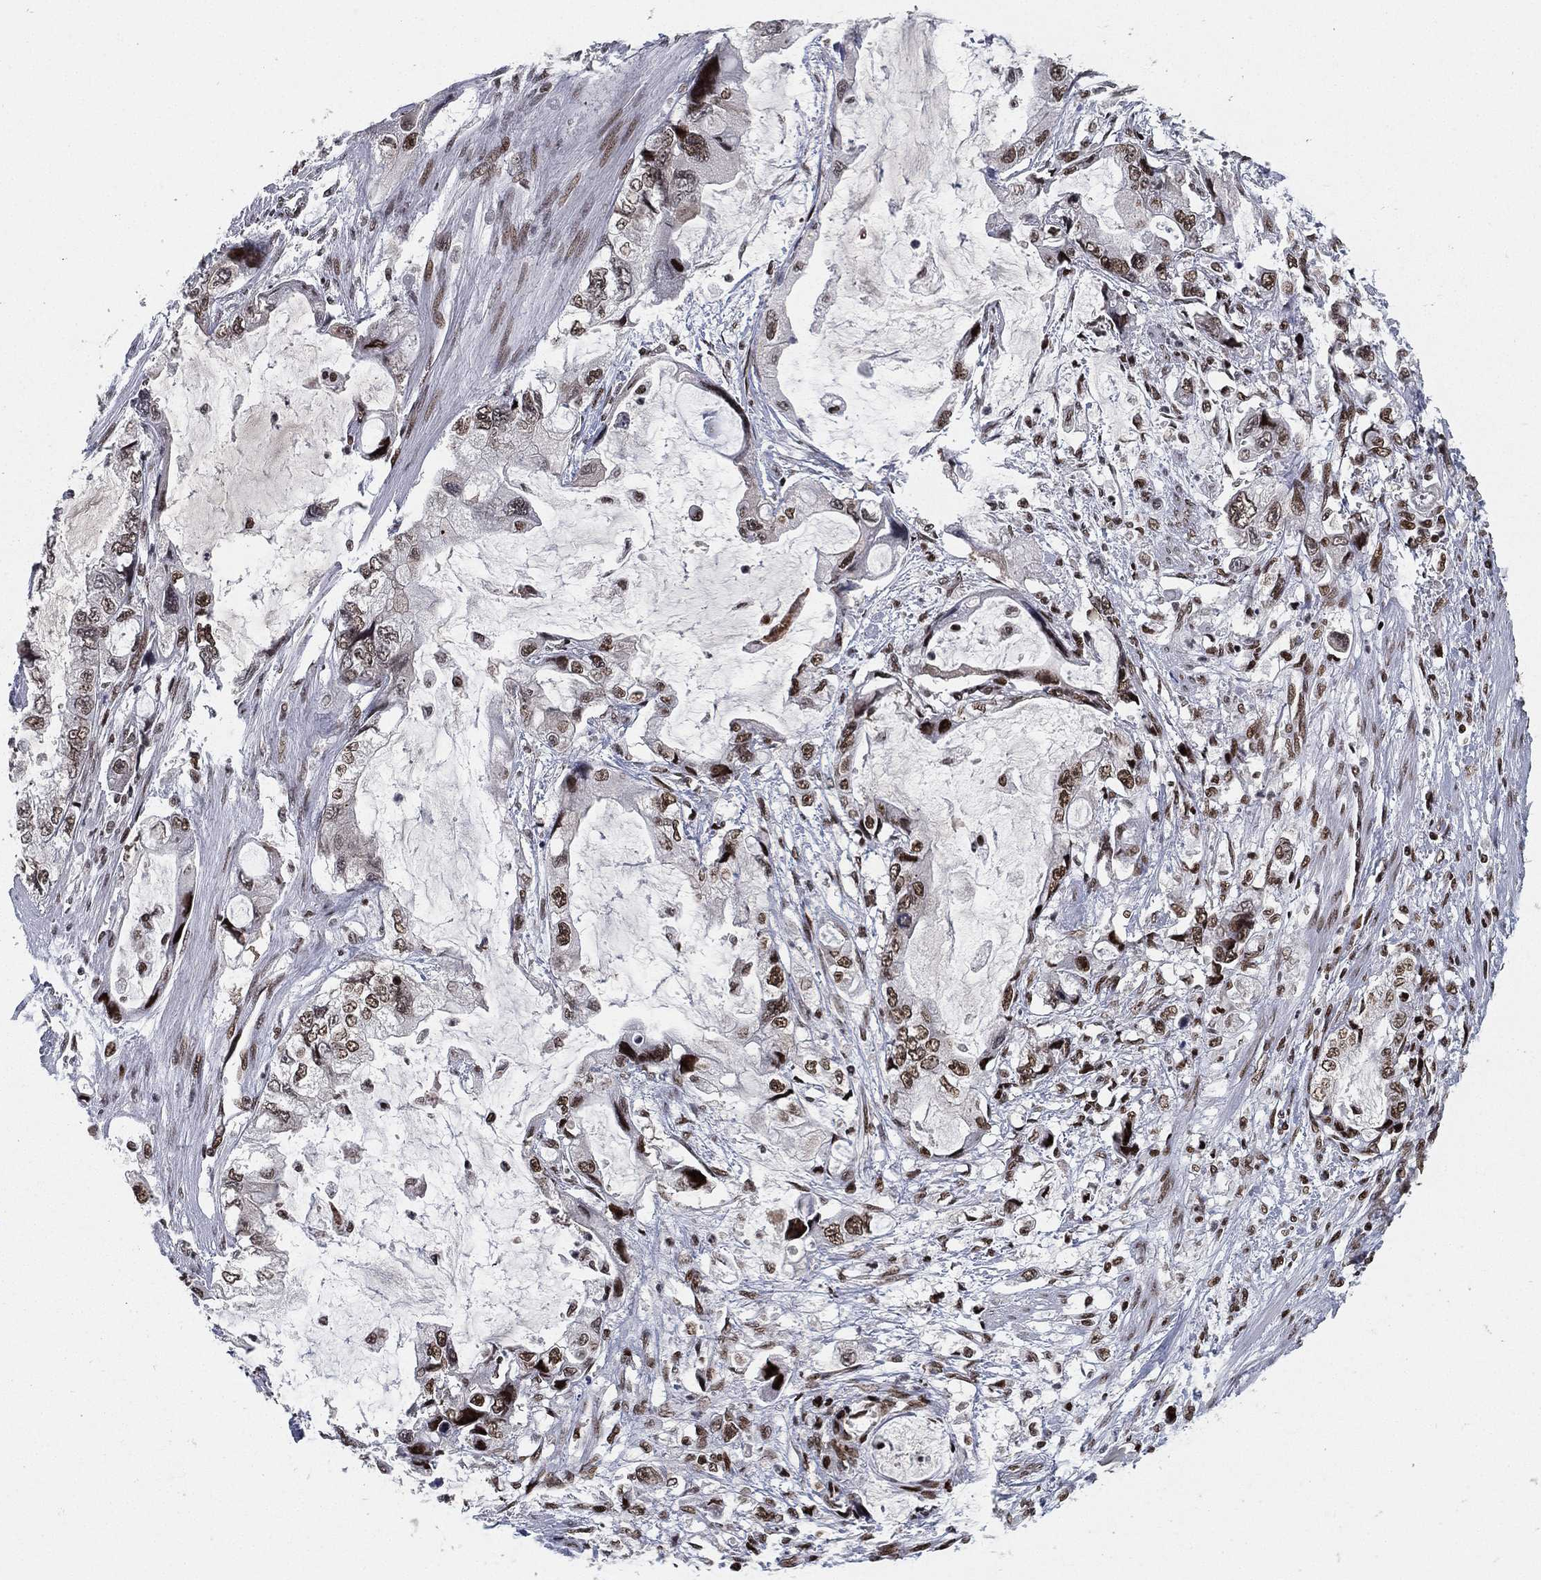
{"staining": {"intensity": "moderate", "quantity": ">75%", "location": "nuclear"}, "tissue": "stomach cancer", "cell_type": "Tumor cells", "image_type": "cancer", "snomed": [{"axis": "morphology", "description": "Adenocarcinoma, NOS"}, {"axis": "topography", "description": "Pancreas"}, {"axis": "topography", "description": "Stomach, upper"}, {"axis": "topography", "description": "Stomach"}], "caption": "A high-resolution photomicrograph shows immunohistochemistry (IHC) staining of stomach cancer, which demonstrates moderate nuclear staining in approximately >75% of tumor cells.", "gene": "RTF1", "patient": {"sex": "male", "age": 77}}